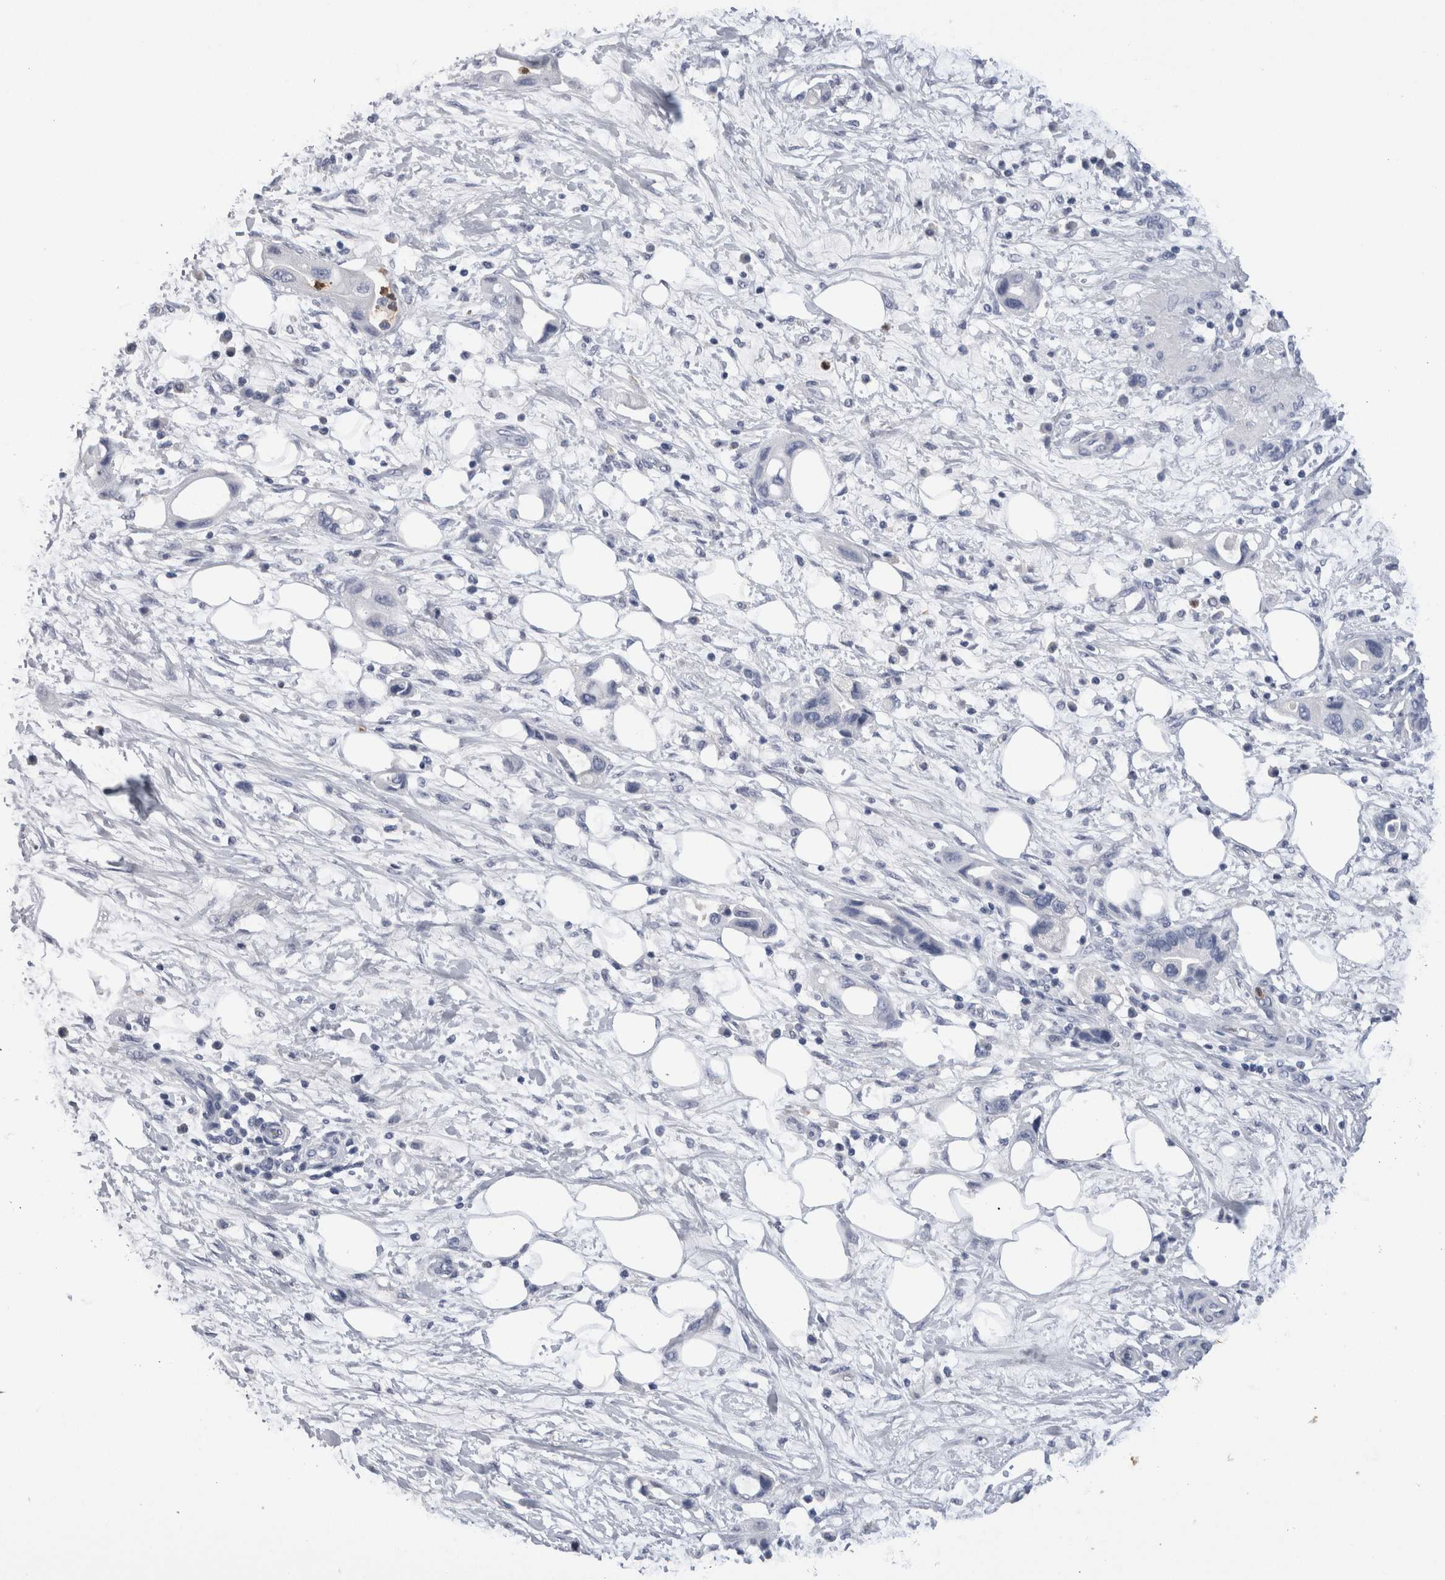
{"staining": {"intensity": "negative", "quantity": "none", "location": "none"}, "tissue": "pancreatic cancer", "cell_type": "Tumor cells", "image_type": "cancer", "snomed": [{"axis": "morphology", "description": "Adenocarcinoma, NOS"}, {"axis": "topography", "description": "Pancreas"}], "caption": "Immunohistochemistry (IHC) histopathology image of pancreatic adenocarcinoma stained for a protein (brown), which exhibits no expression in tumor cells.", "gene": "S100A12", "patient": {"sex": "female", "age": 57}}